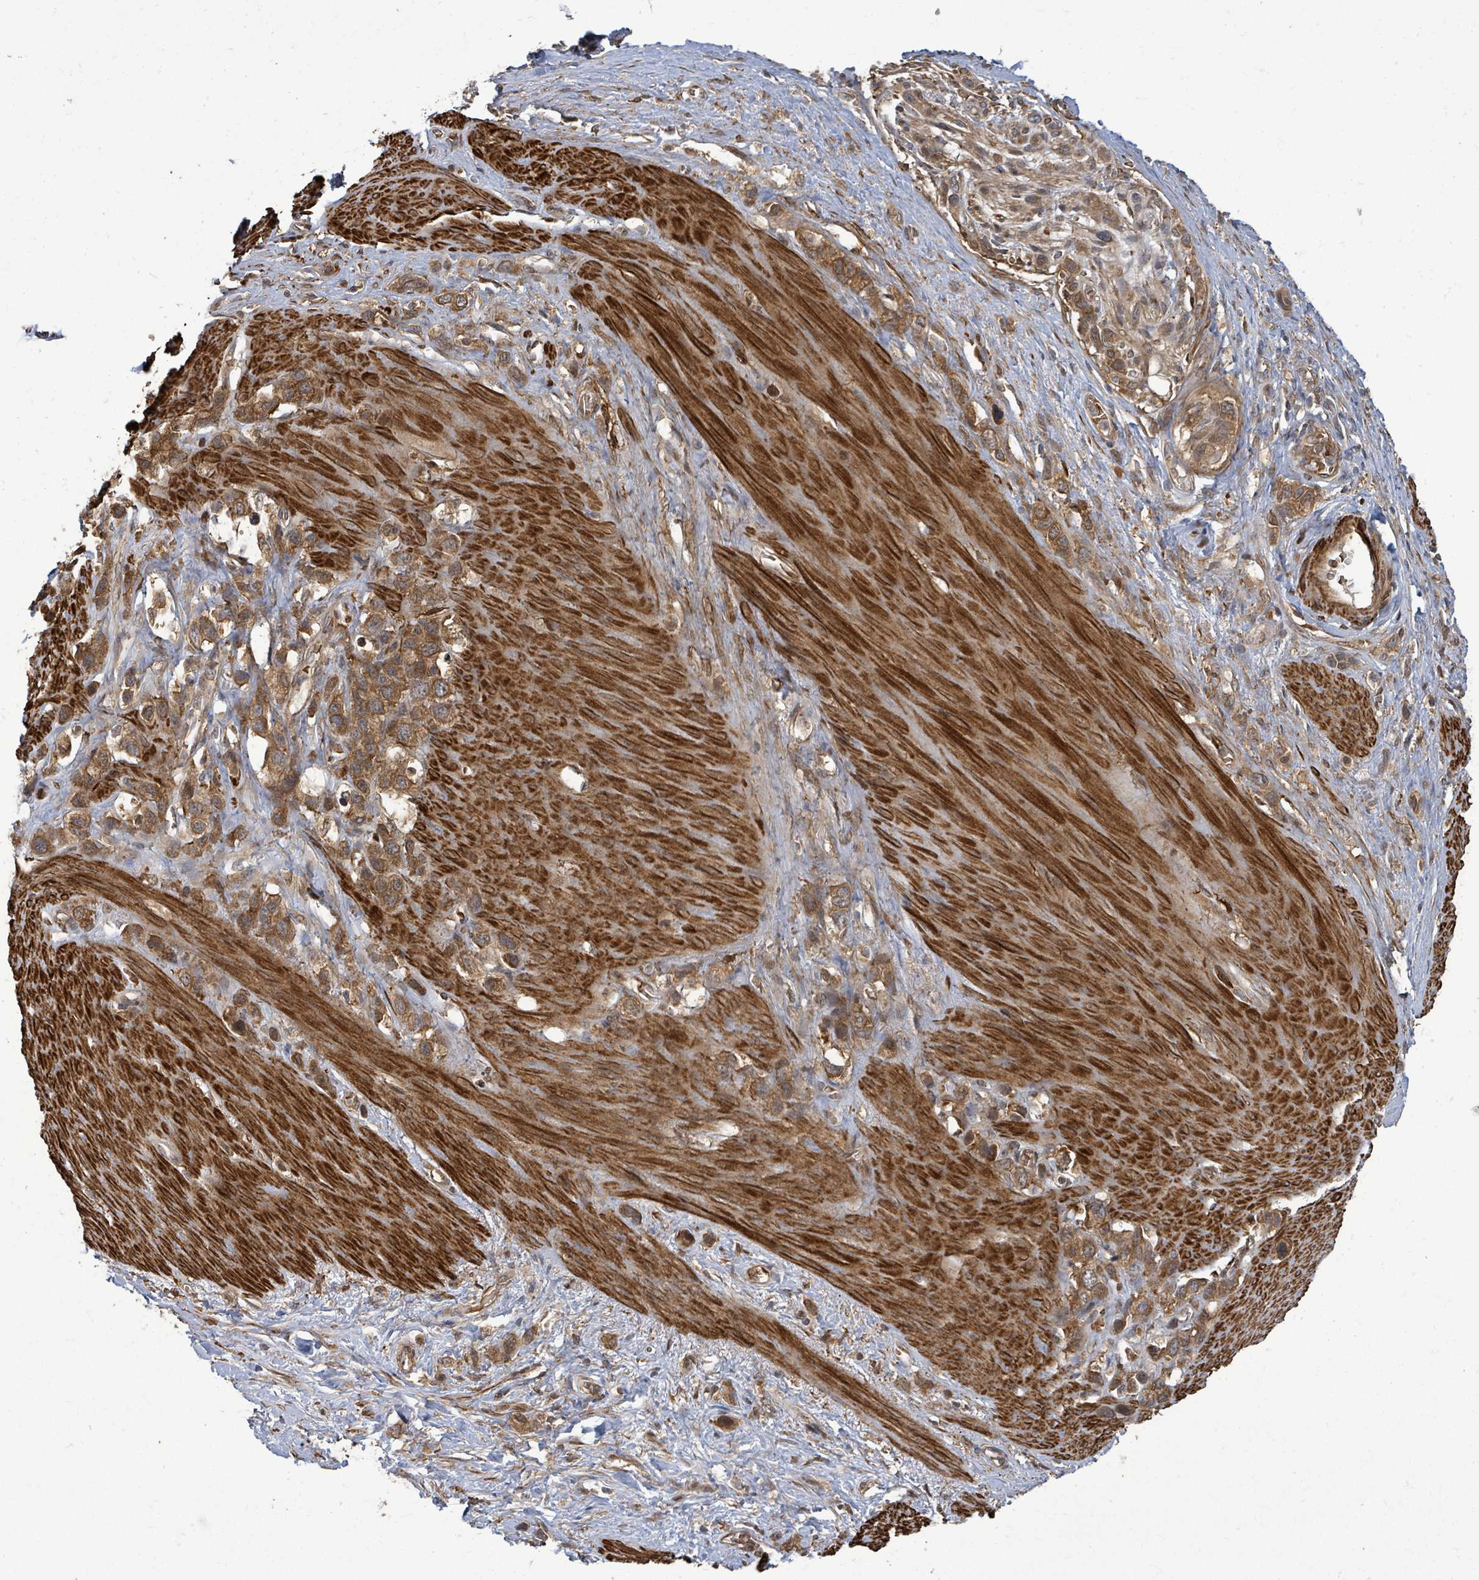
{"staining": {"intensity": "moderate", "quantity": ">75%", "location": "cytoplasmic/membranous"}, "tissue": "stomach cancer", "cell_type": "Tumor cells", "image_type": "cancer", "snomed": [{"axis": "morphology", "description": "Adenocarcinoma, NOS"}, {"axis": "topography", "description": "Stomach"}], "caption": "Protein analysis of adenocarcinoma (stomach) tissue demonstrates moderate cytoplasmic/membranous staining in approximately >75% of tumor cells.", "gene": "MAP3K6", "patient": {"sex": "female", "age": 65}}